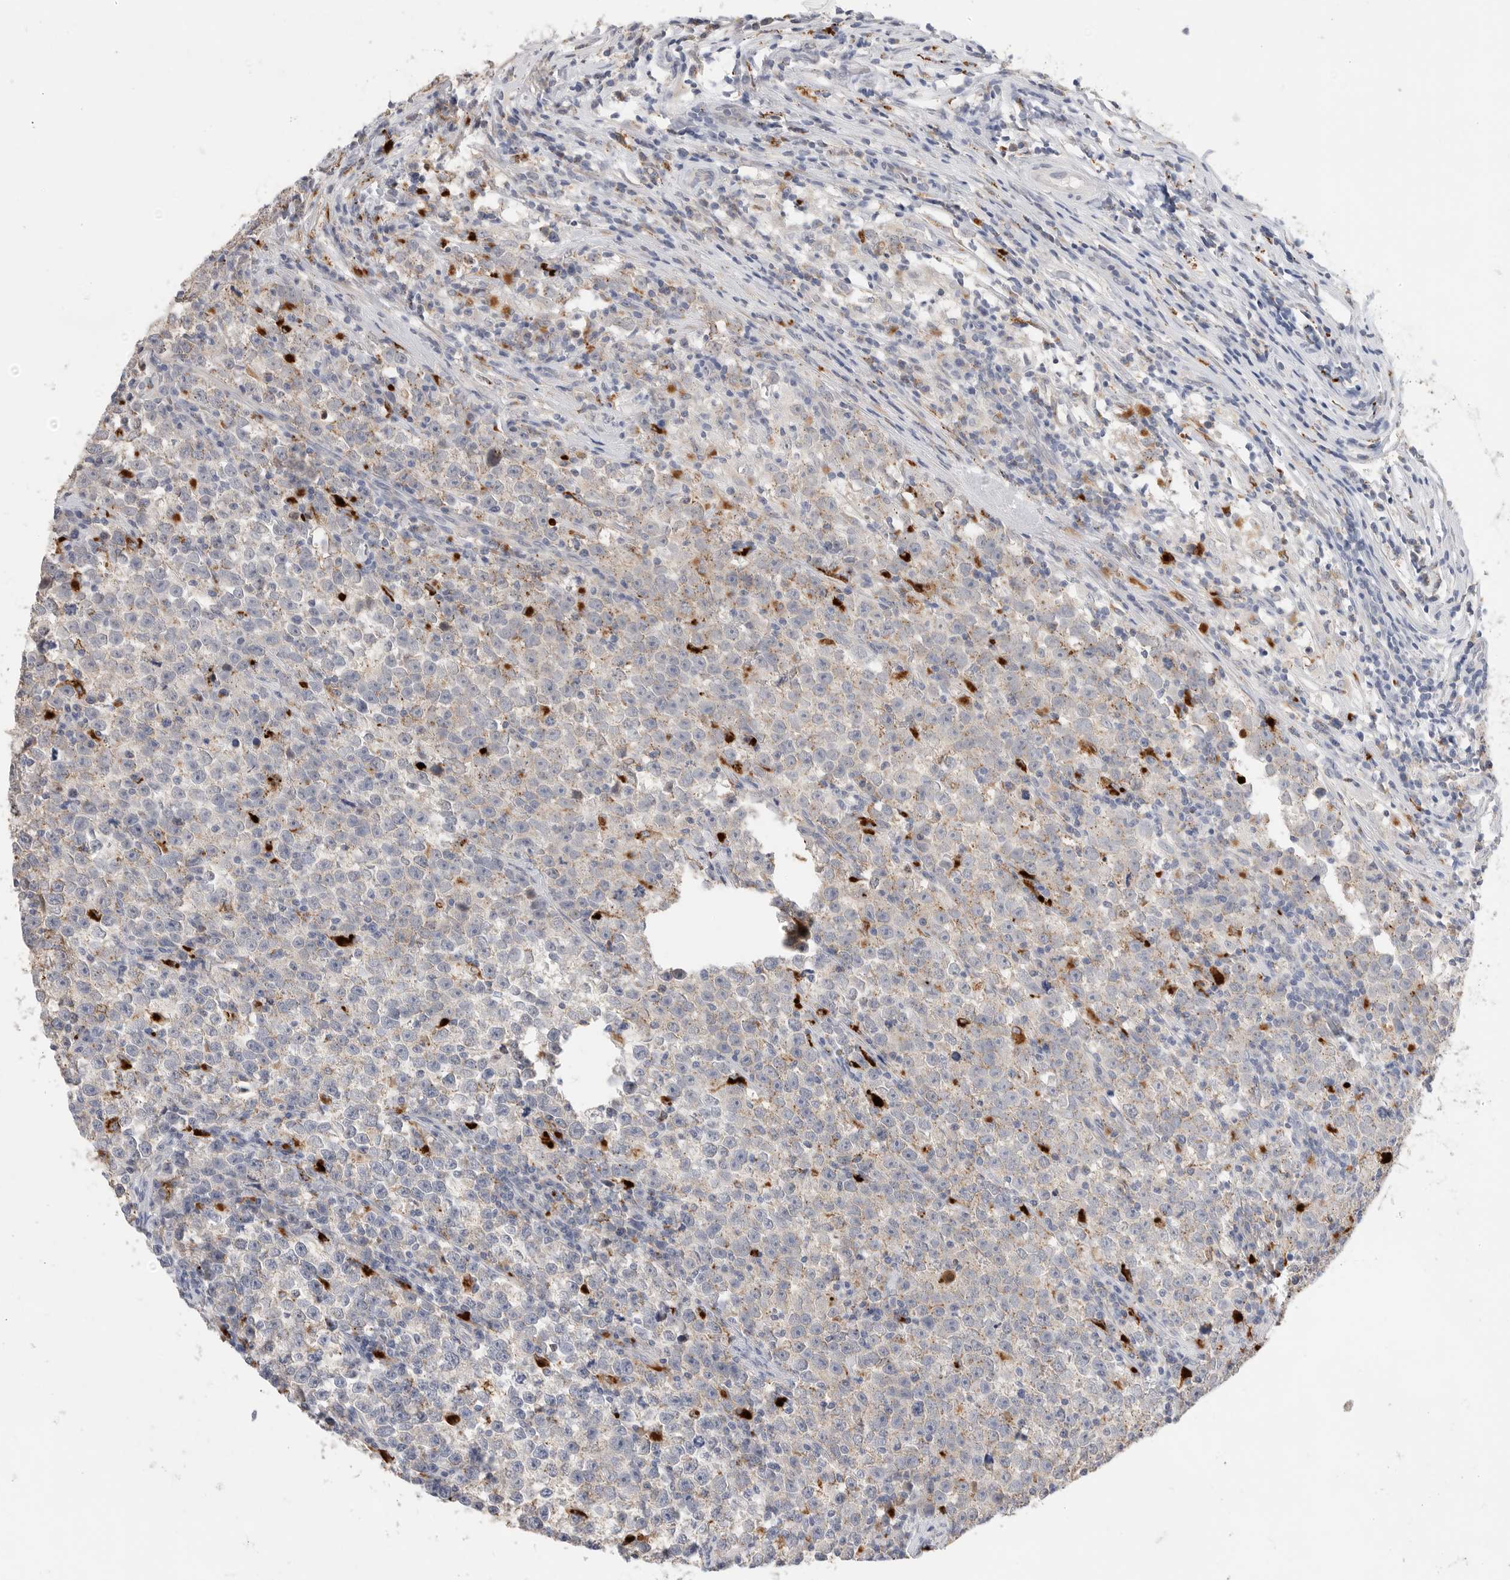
{"staining": {"intensity": "weak", "quantity": "25%-75%", "location": "cytoplasmic/membranous"}, "tissue": "testis cancer", "cell_type": "Tumor cells", "image_type": "cancer", "snomed": [{"axis": "morphology", "description": "Normal tissue, NOS"}, {"axis": "morphology", "description": "Seminoma, NOS"}, {"axis": "topography", "description": "Testis"}], "caption": "Brown immunohistochemical staining in seminoma (testis) shows weak cytoplasmic/membranous staining in approximately 25%-75% of tumor cells.", "gene": "GGH", "patient": {"sex": "male", "age": 43}}